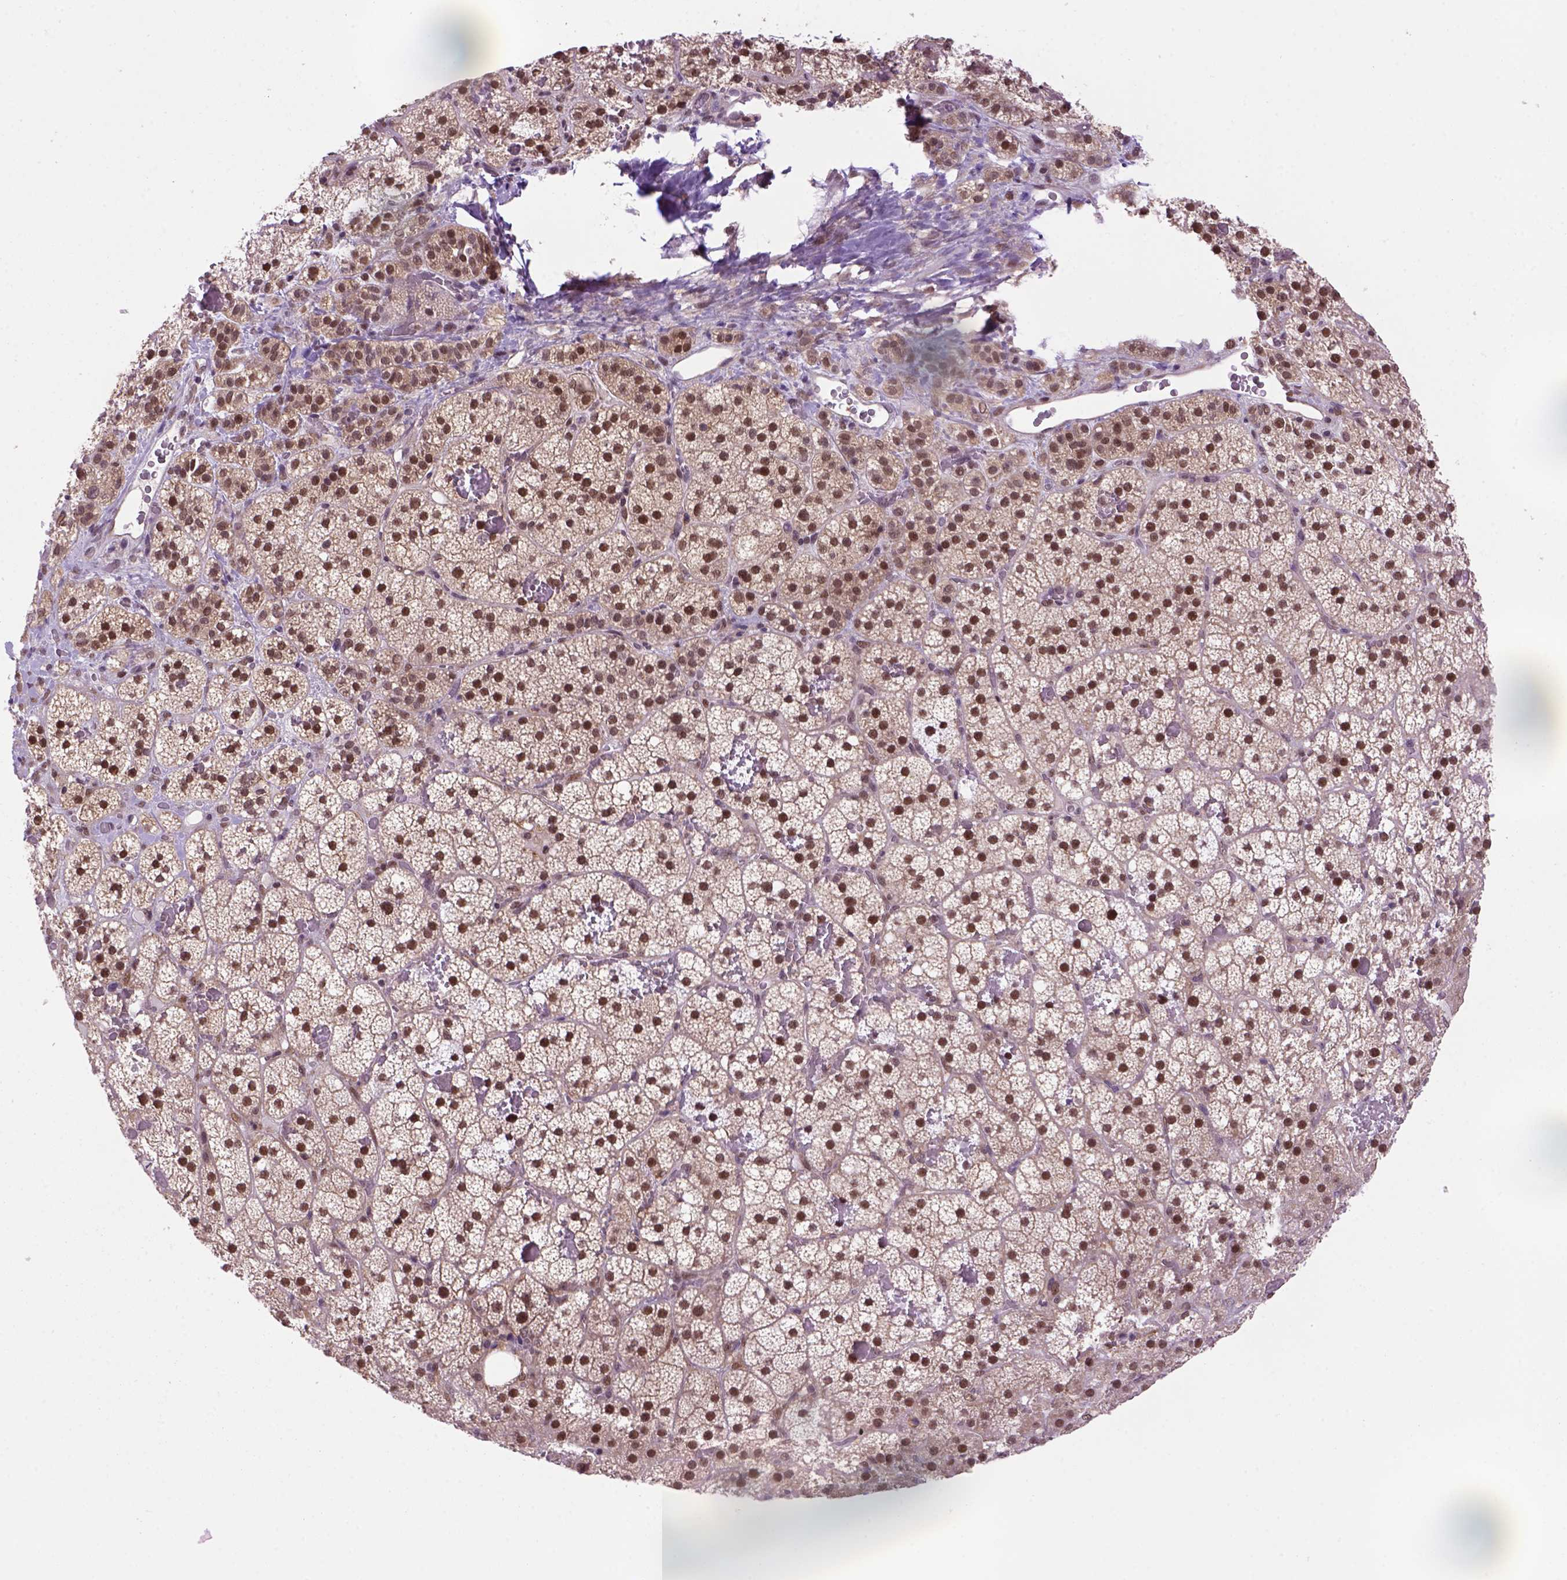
{"staining": {"intensity": "strong", "quantity": ">75%", "location": "cytoplasmic/membranous,nuclear"}, "tissue": "adrenal gland", "cell_type": "Glandular cells", "image_type": "normal", "snomed": [{"axis": "morphology", "description": "Normal tissue, NOS"}, {"axis": "topography", "description": "Adrenal gland"}], "caption": "Human adrenal gland stained with a protein marker exhibits strong staining in glandular cells.", "gene": "PSMC2", "patient": {"sex": "male", "age": 53}}